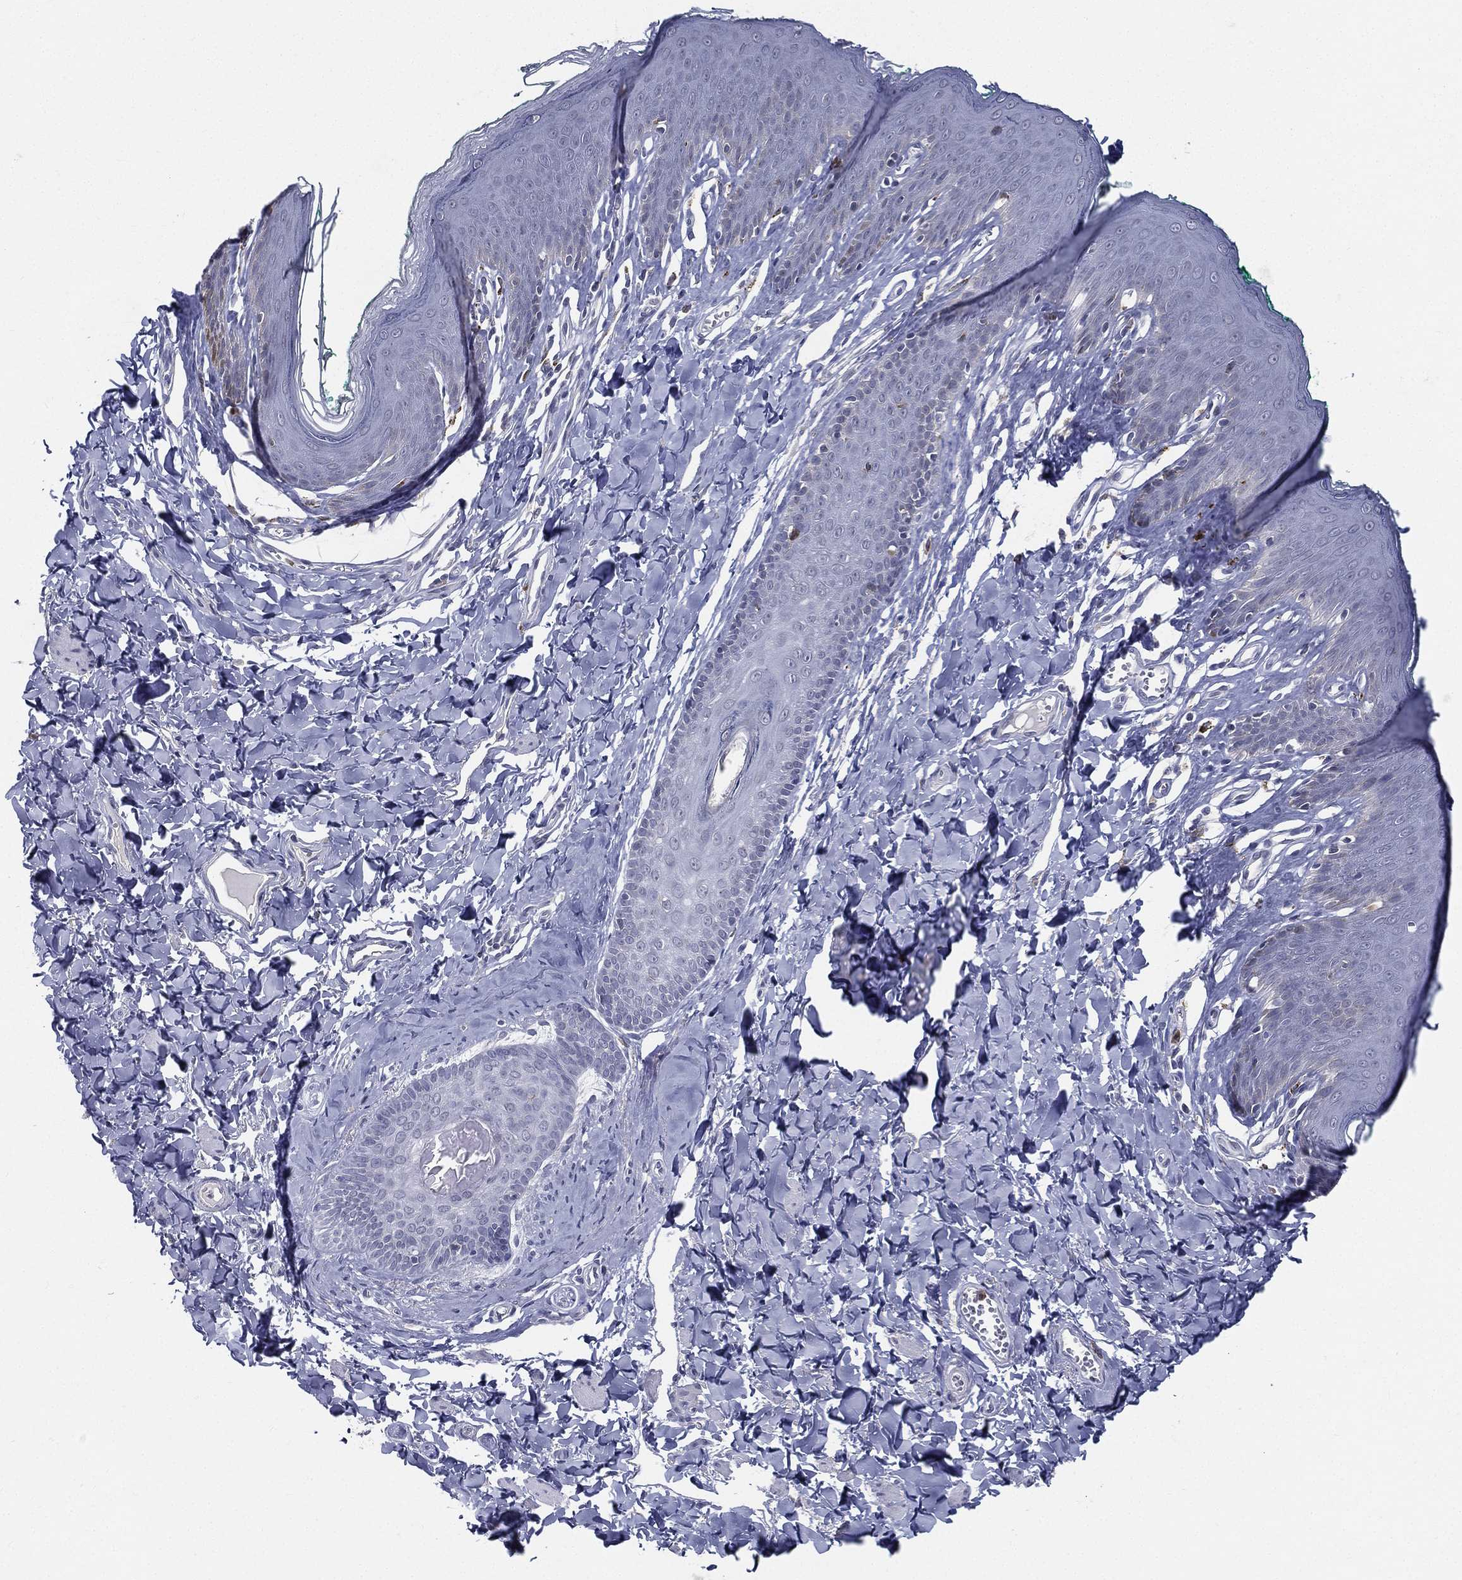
{"staining": {"intensity": "negative", "quantity": "none", "location": "none"}, "tissue": "skin", "cell_type": "Epidermal cells", "image_type": "normal", "snomed": [{"axis": "morphology", "description": "Normal tissue, NOS"}, {"axis": "topography", "description": "Vulva"}], "caption": "Immunohistochemical staining of normal human skin exhibits no significant expression in epidermal cells.", "gene": "EVI2B", "patient": {"sex": "female", "age": 66}}